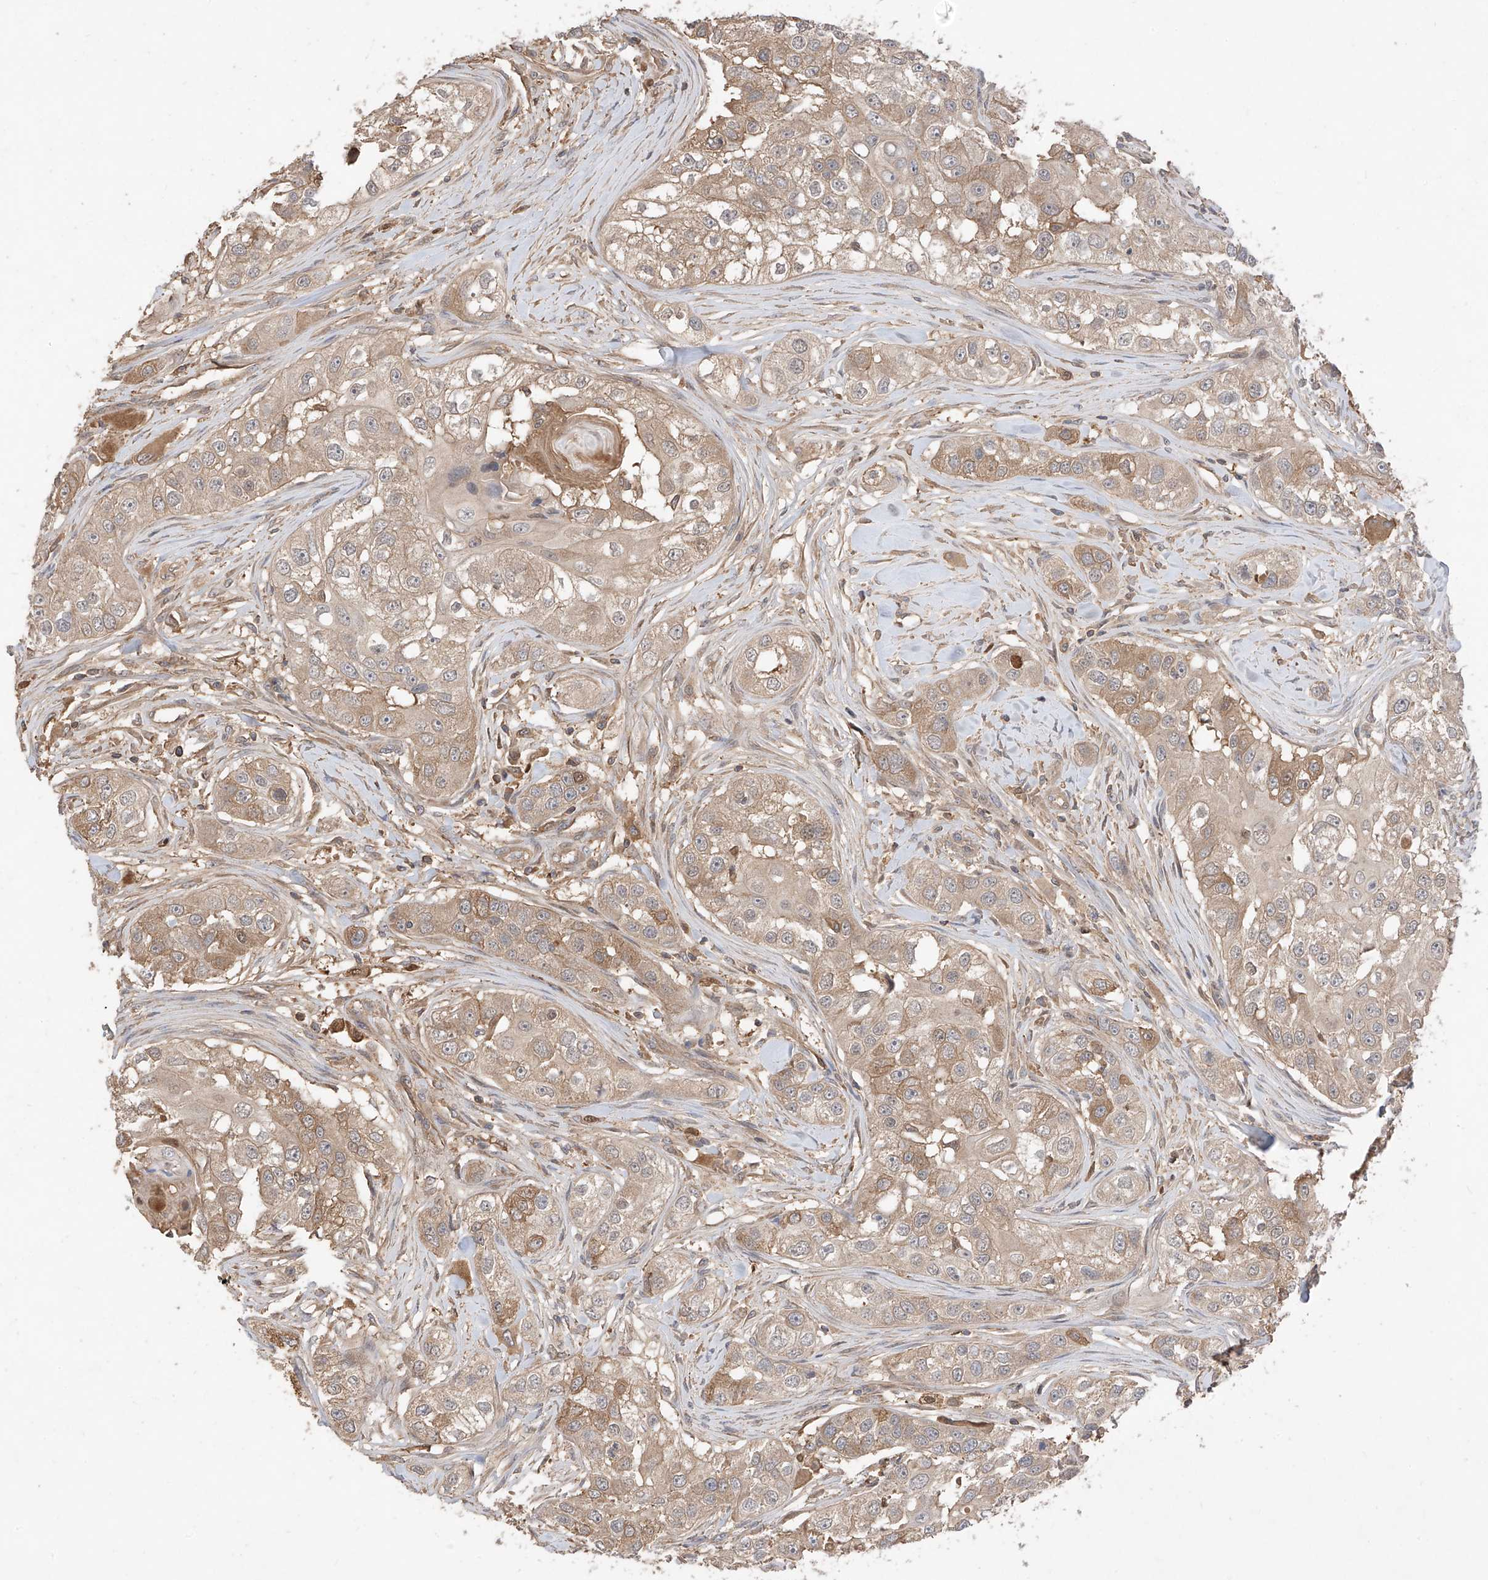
{"staining": {"intensity": "moderate", "quantity": "<25%", "location": "cytoplasmic/membranous"}, "tissue": "head and neck cancer", "cell_type": "Tumor cells", "image_type": "cancer", "snomed": [{"axis": "morphology", "description": "Normal tissue, NOS"}, {"axis": "morphology", "description": "Squamous cell carcinoma, NOS"}, {"axis": "topography", "description": "Skeletal muscle"}, {"axis": "topography", "description": "Head-Neck"}], "caption": "Immunohistochemical staining of human head and neck cancer (squamous cell carcinoma) shows low levels of moderate cytoplasmic/membranous staining in approximately <25% of tumor cells. Nuclei are stained in blue.", "gene": "CACNA2D4", "patient": {"sex": "male", "age": 51}}